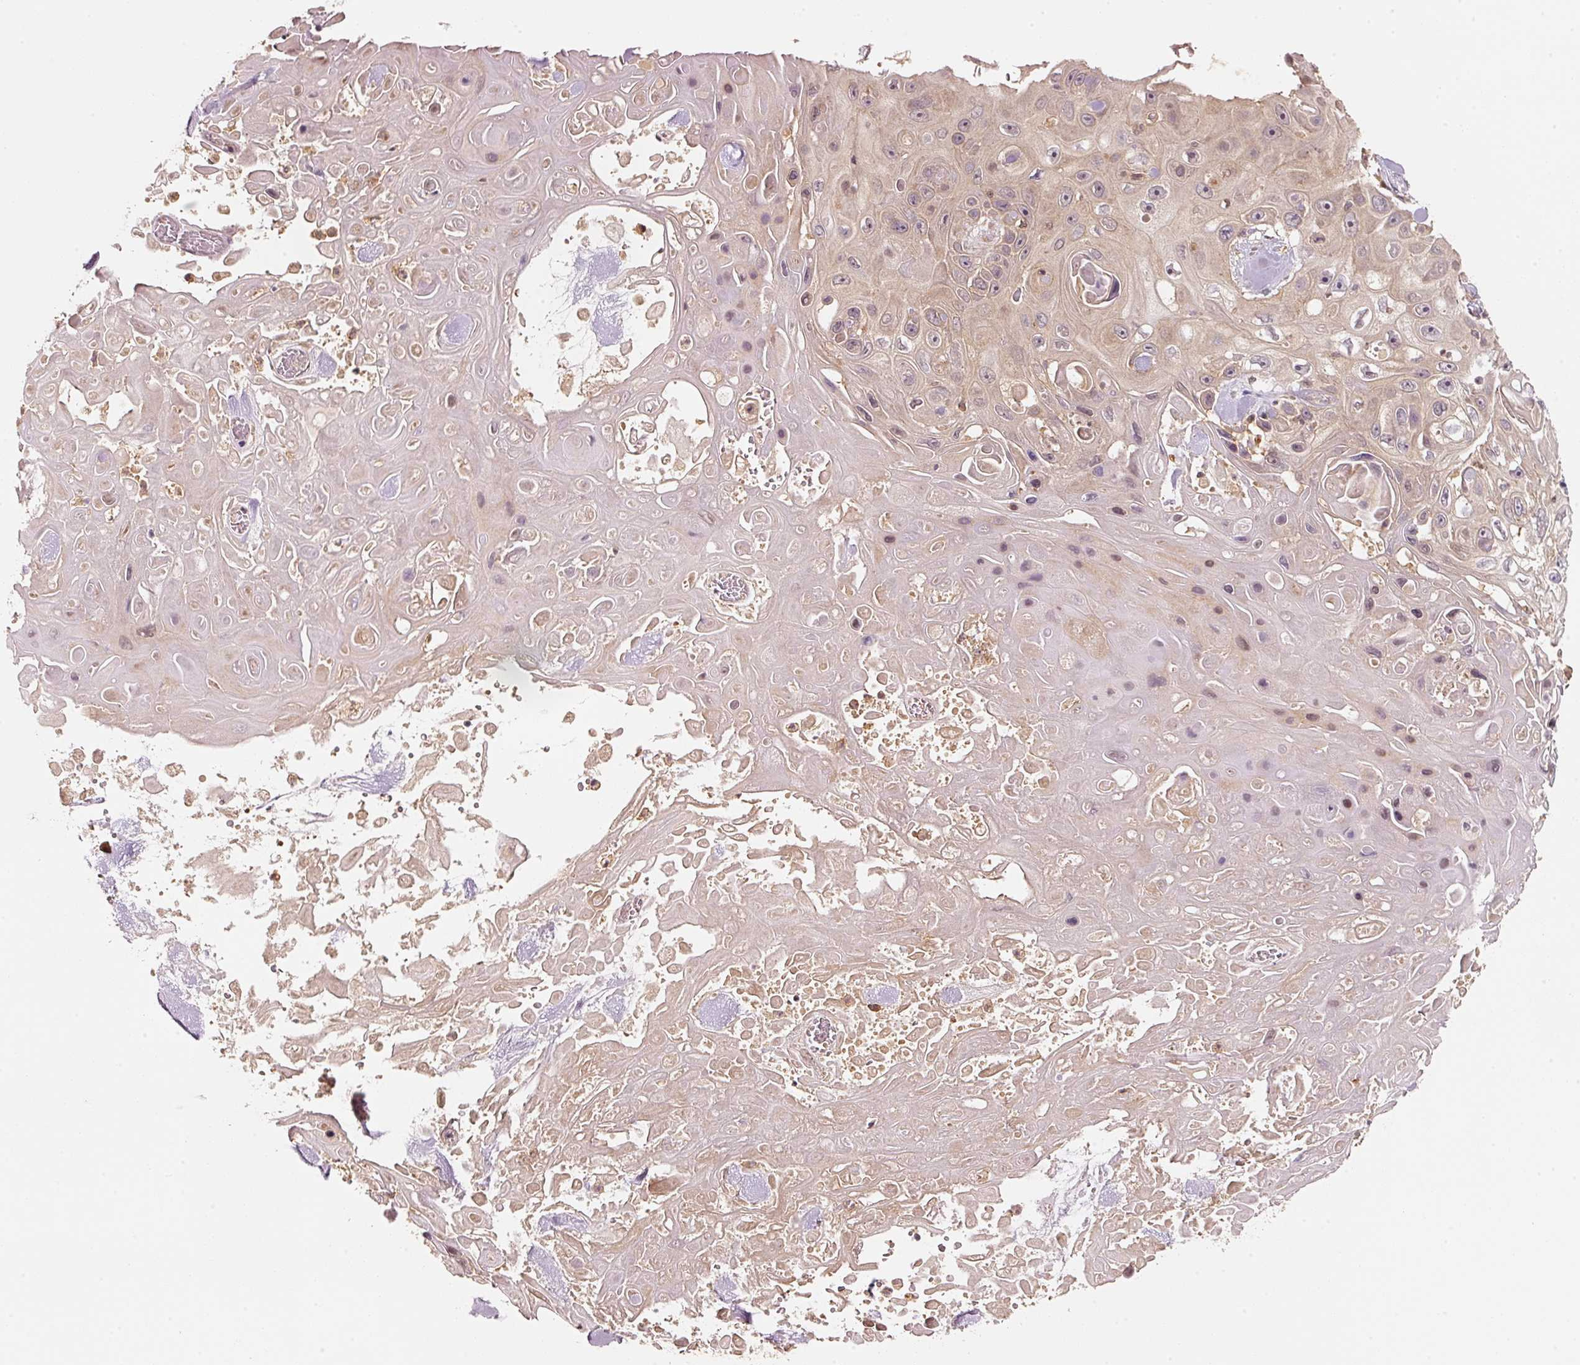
{"staining": {"intensity": "weak", "quantity": "25%-75%", "location": "cytoplasmic/membranous"}, "tissue": "skin cancer", "cell_type": "Tumor cells", "image_type": "cancer", "snomed": [{"axis": "morphology", "description": "Squamous cell carcinoma, NOS"}, {"axis": "topography", "description": "Skin"}], "caption": "There is low levels of weak cytoplasmic/membranous positivity in tumor cells of skin squamous cell carcinoma, as demonstrated by immunohistochemical staining (brown color).", "gene": "RRAS2", "patient": {"sex": "male", "age": 82}}